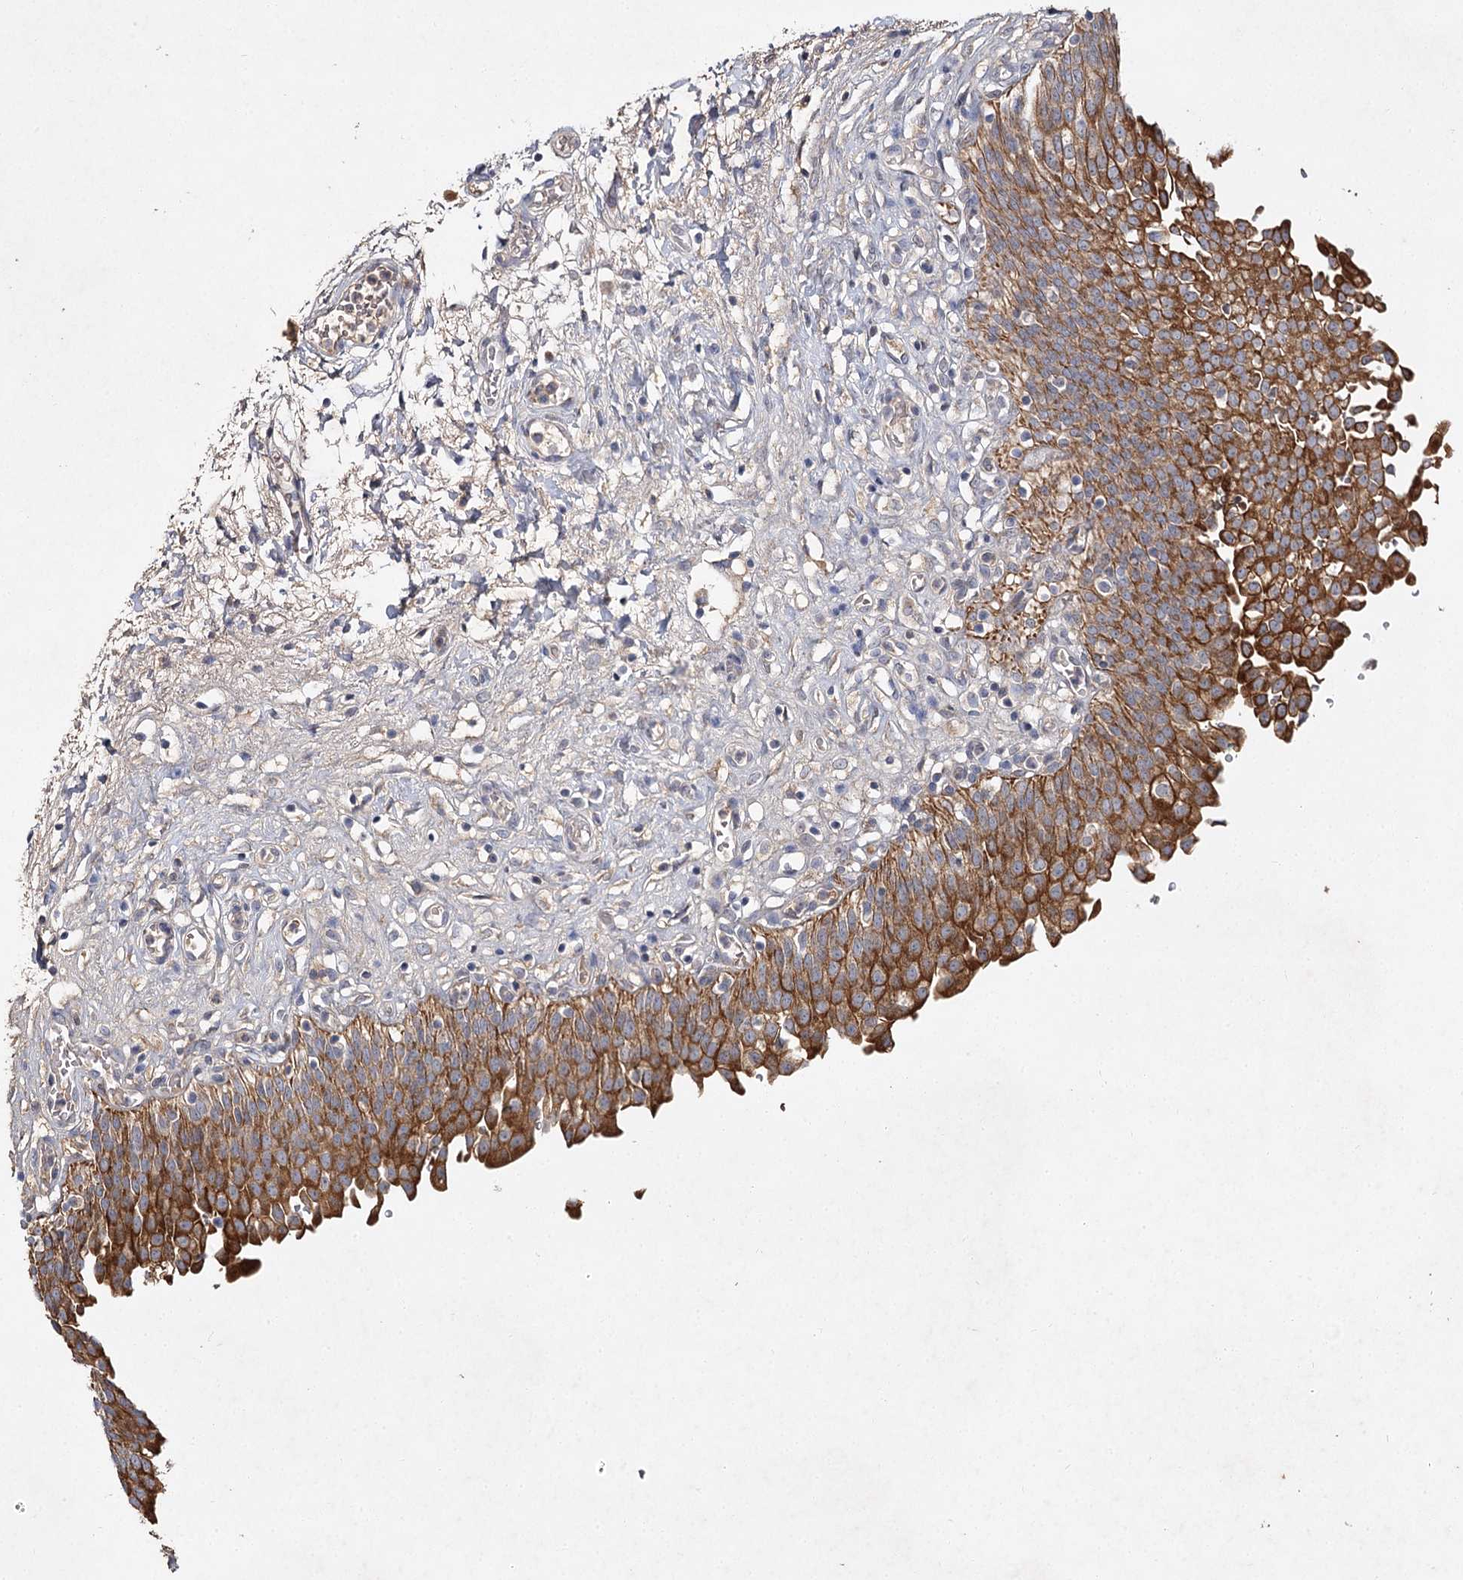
{"staining": {"intensity": "strong", "quantity": ">75%", "location": "cytoplasmic/membranous"}, "tissue": "urinary bladder", "cell_type": "Urothelial cells", "image_type": "normal", "snomed": [{"axis": "morphology", "description": "Urothelial carcinoma, High grade"}, {"axis": "topography", "description": "Urinary bladder"}], "caption": "Strong cytoplasmic/membranous positivity for a protein is present in approximately >75% of urothelial cells of unremarkable urinary bladder using IHC.", "gene": "MFN1", "patient": {"sex": "male", "age": 46}}